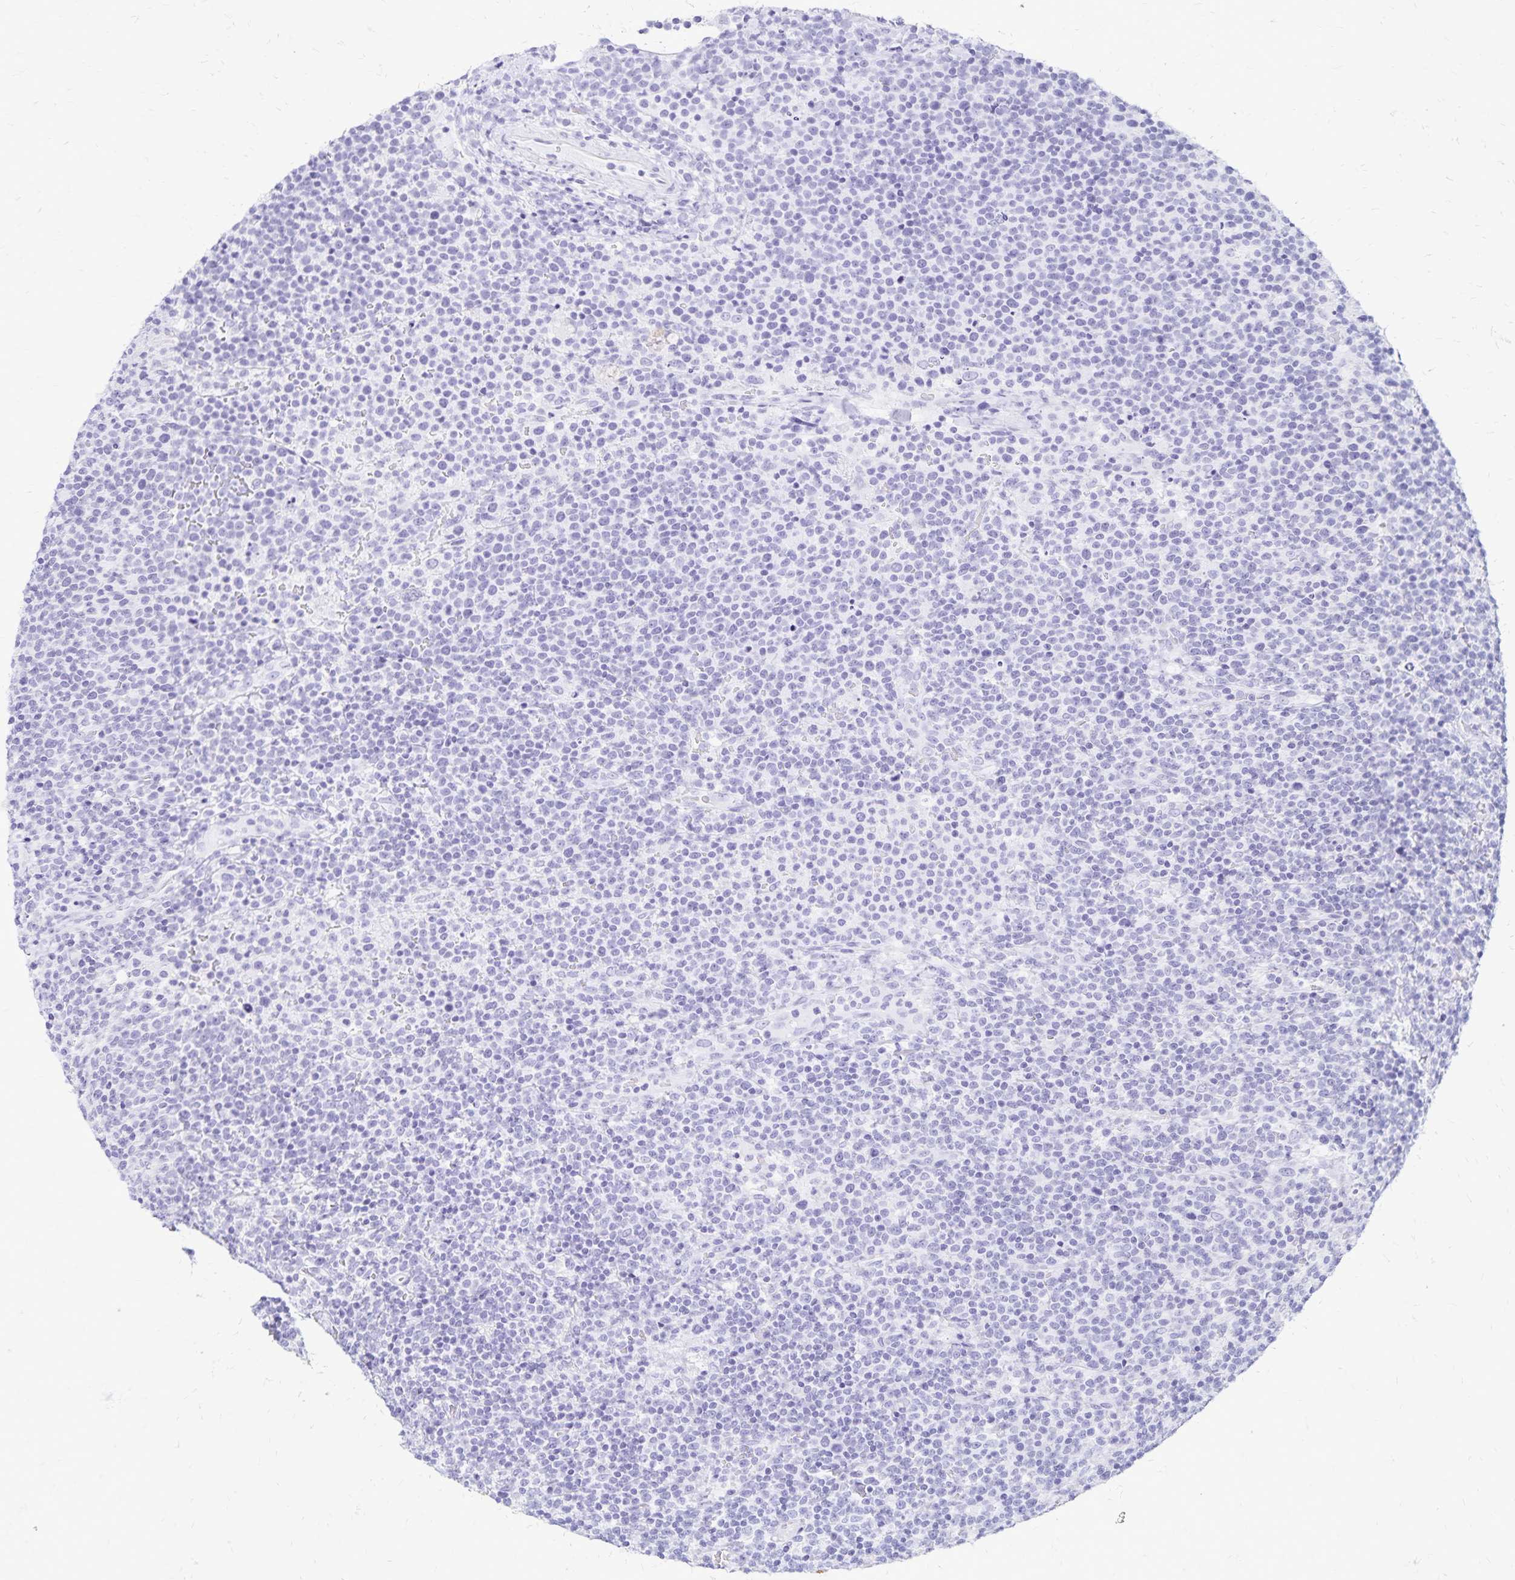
{"staining": {"intensity": "negative", "quantity": "none", "location": "none"}, "tissue": "lymphoma", "cell_type": "Tumor cells", "image_type": "cancer", "snomed": [{"axis": "morphology", "description": "Malignant lymphoma, non-Hodgkin's type, High grade"}, {"axis": "topography", "description": "Lymph node"}], "caption": "Immunohistochemical staining of lymphoma displays no significant expression in tumor cells.", "gene": "LIN28B", "patient": {"sex": "male", "age": 61}}